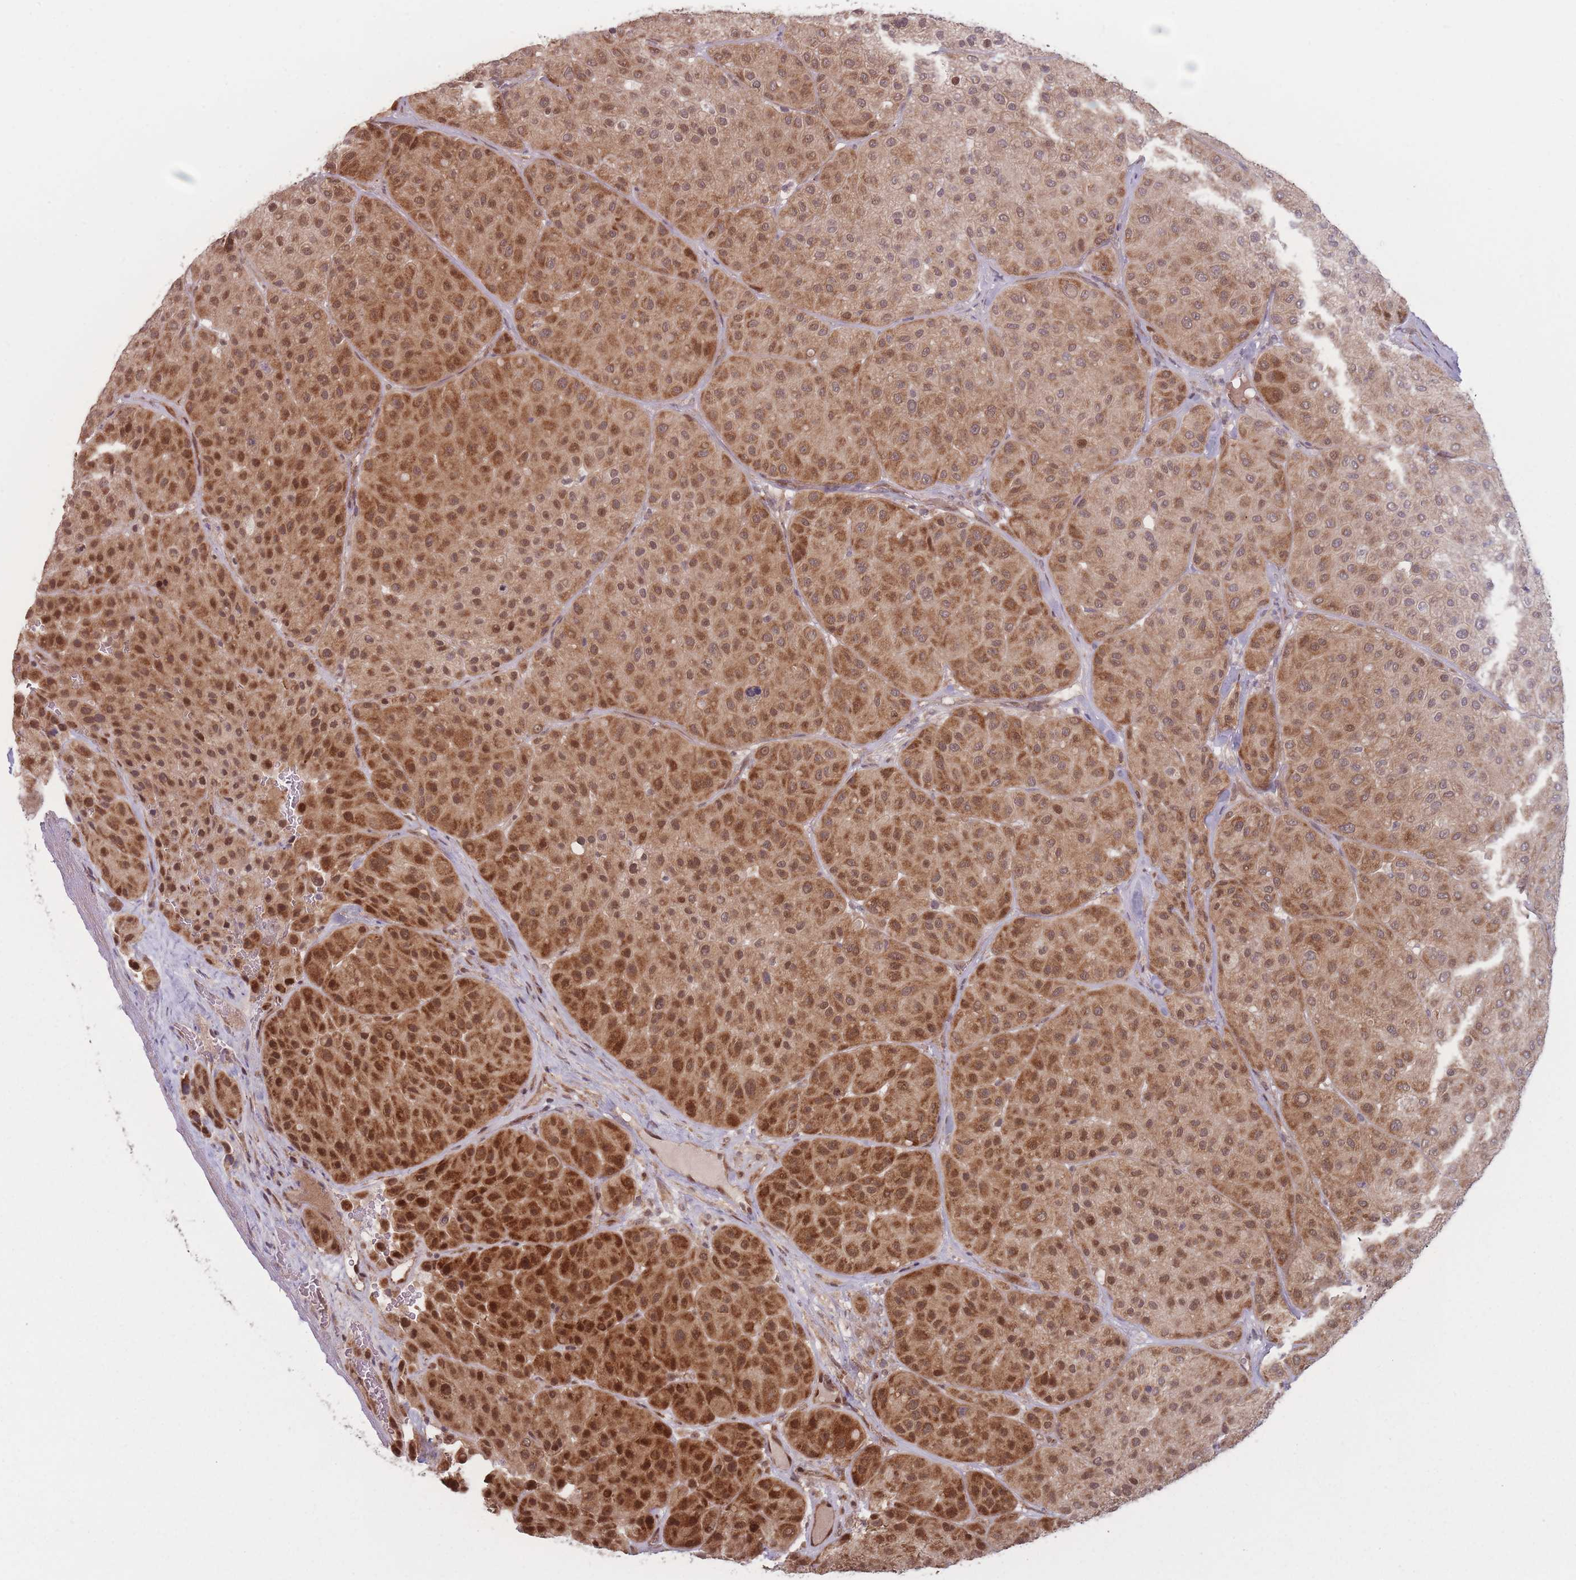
{"staining": {"intensity": "strong", "quantity": ">75%", "location": "cytoplasmic/membranous,nuclear"}, "tissue": "melanoma", "cell_type": "Tumor cells", "image_type": "cancer", "snomed": [{"axis": "morphology", "description": "Malignant melanoma, Metastatic site"}, {"axis": "topography", "description": "Smooth muscle"}], "caption": "A high amount of strong cytoplasmic/membranous and nuclear positivity is identified in about >75% of tumor cells in melanoma tissue.", "gene": "RPS18", "patient": {"sex": "male", "age": 41}}